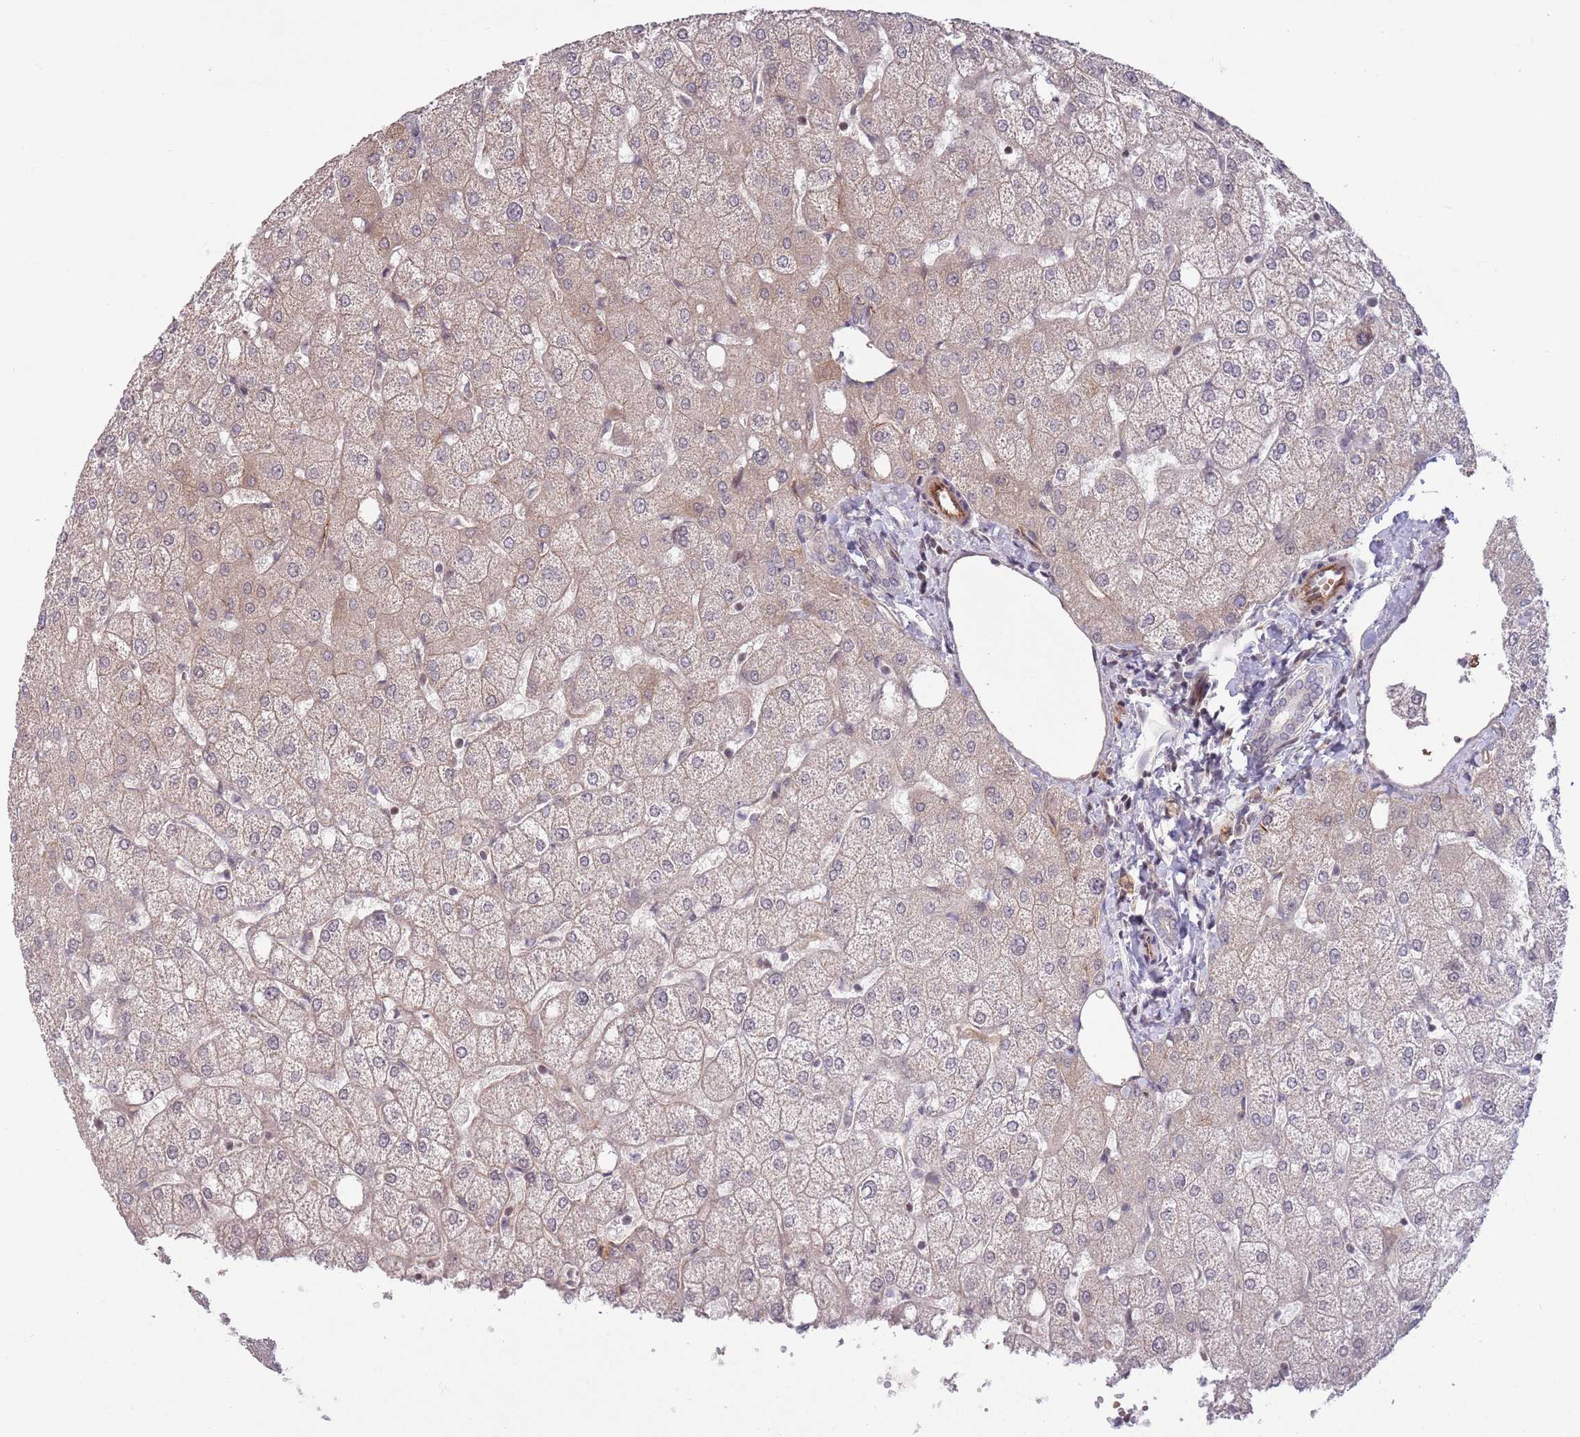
{"staining": {"intensity": "negative", "quantity": "none", "location": "none"}, "tissue": "liver", "cell_type": "Cholangiocytes", "image_type": "normal", "snomed": [{"axis": "morphology", "description": "Normal tissue, NOS"}, {"axis": "topography", "description": "Liver"}], "caption": "Immunohistochemistry (IHC) image of unremarkable liver stained for a protein (brown), which shows no positivity in cholangiocytes.", "gene": "DPP10", "patient": {"sex": "female", "age": 54}}